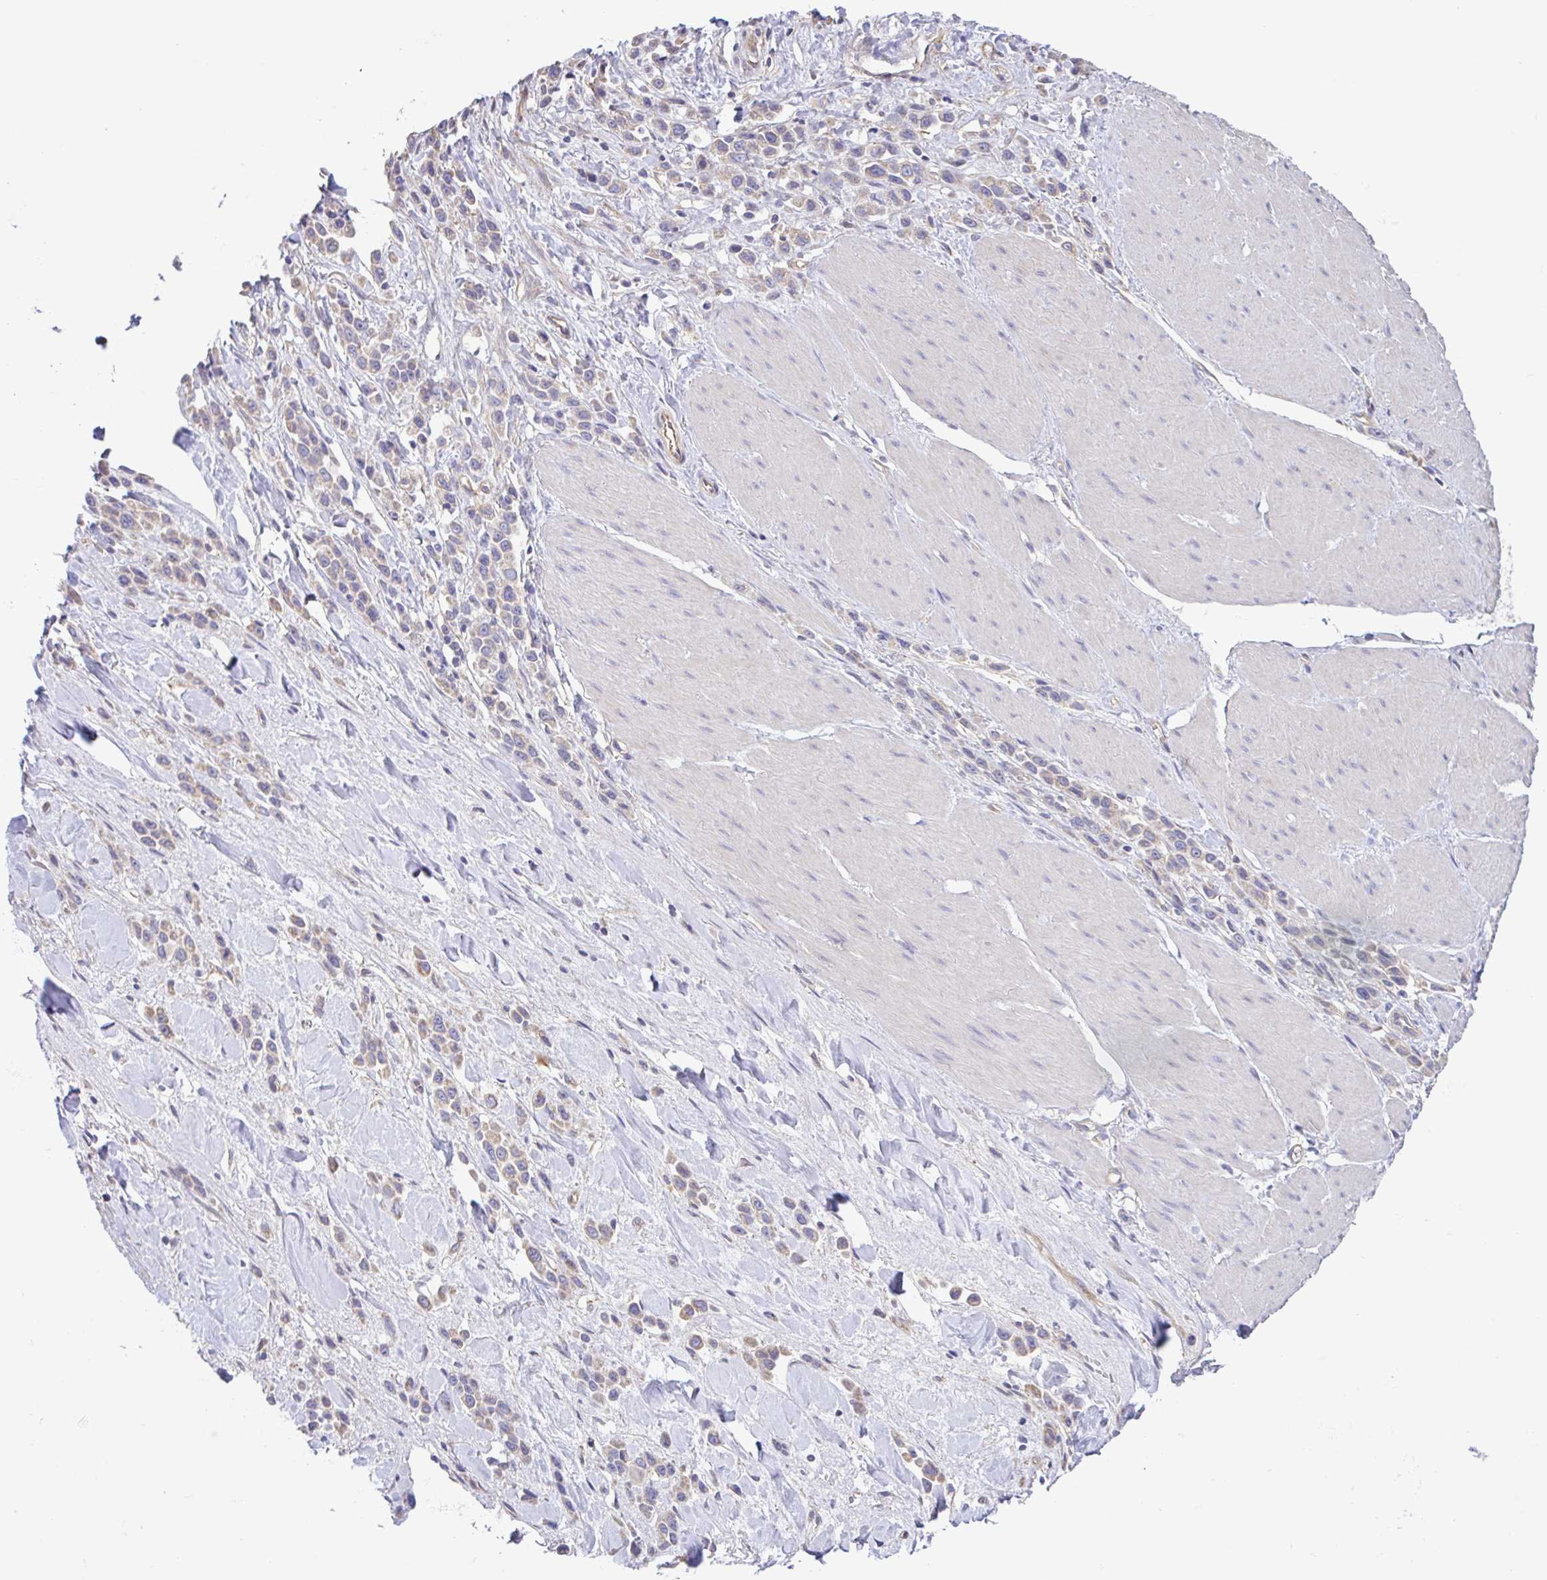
{"staining": {"intensity": "weak", "quantity": "25%-75%", "location": "cytoplasmic/membranous"}, "tissue": "stomach cancer", "cell_type": "Tumor cells", "image_type": "cancer", "snomed": [{"axis": "morphology", "description": "Adenocarcinoma, NOS"}, {"axis": "topography", "description": "Stomach"}], "caption": "A photomicrograph showing weak cytoplasmic/membranous staining in about 25%-75% of tumor cells in stomach cancer (adenocarcinoma), as visualized by brown immunohistochemical staining.", "gene": "PLCD4", "patient": {"sex": "male", "age": 47}}